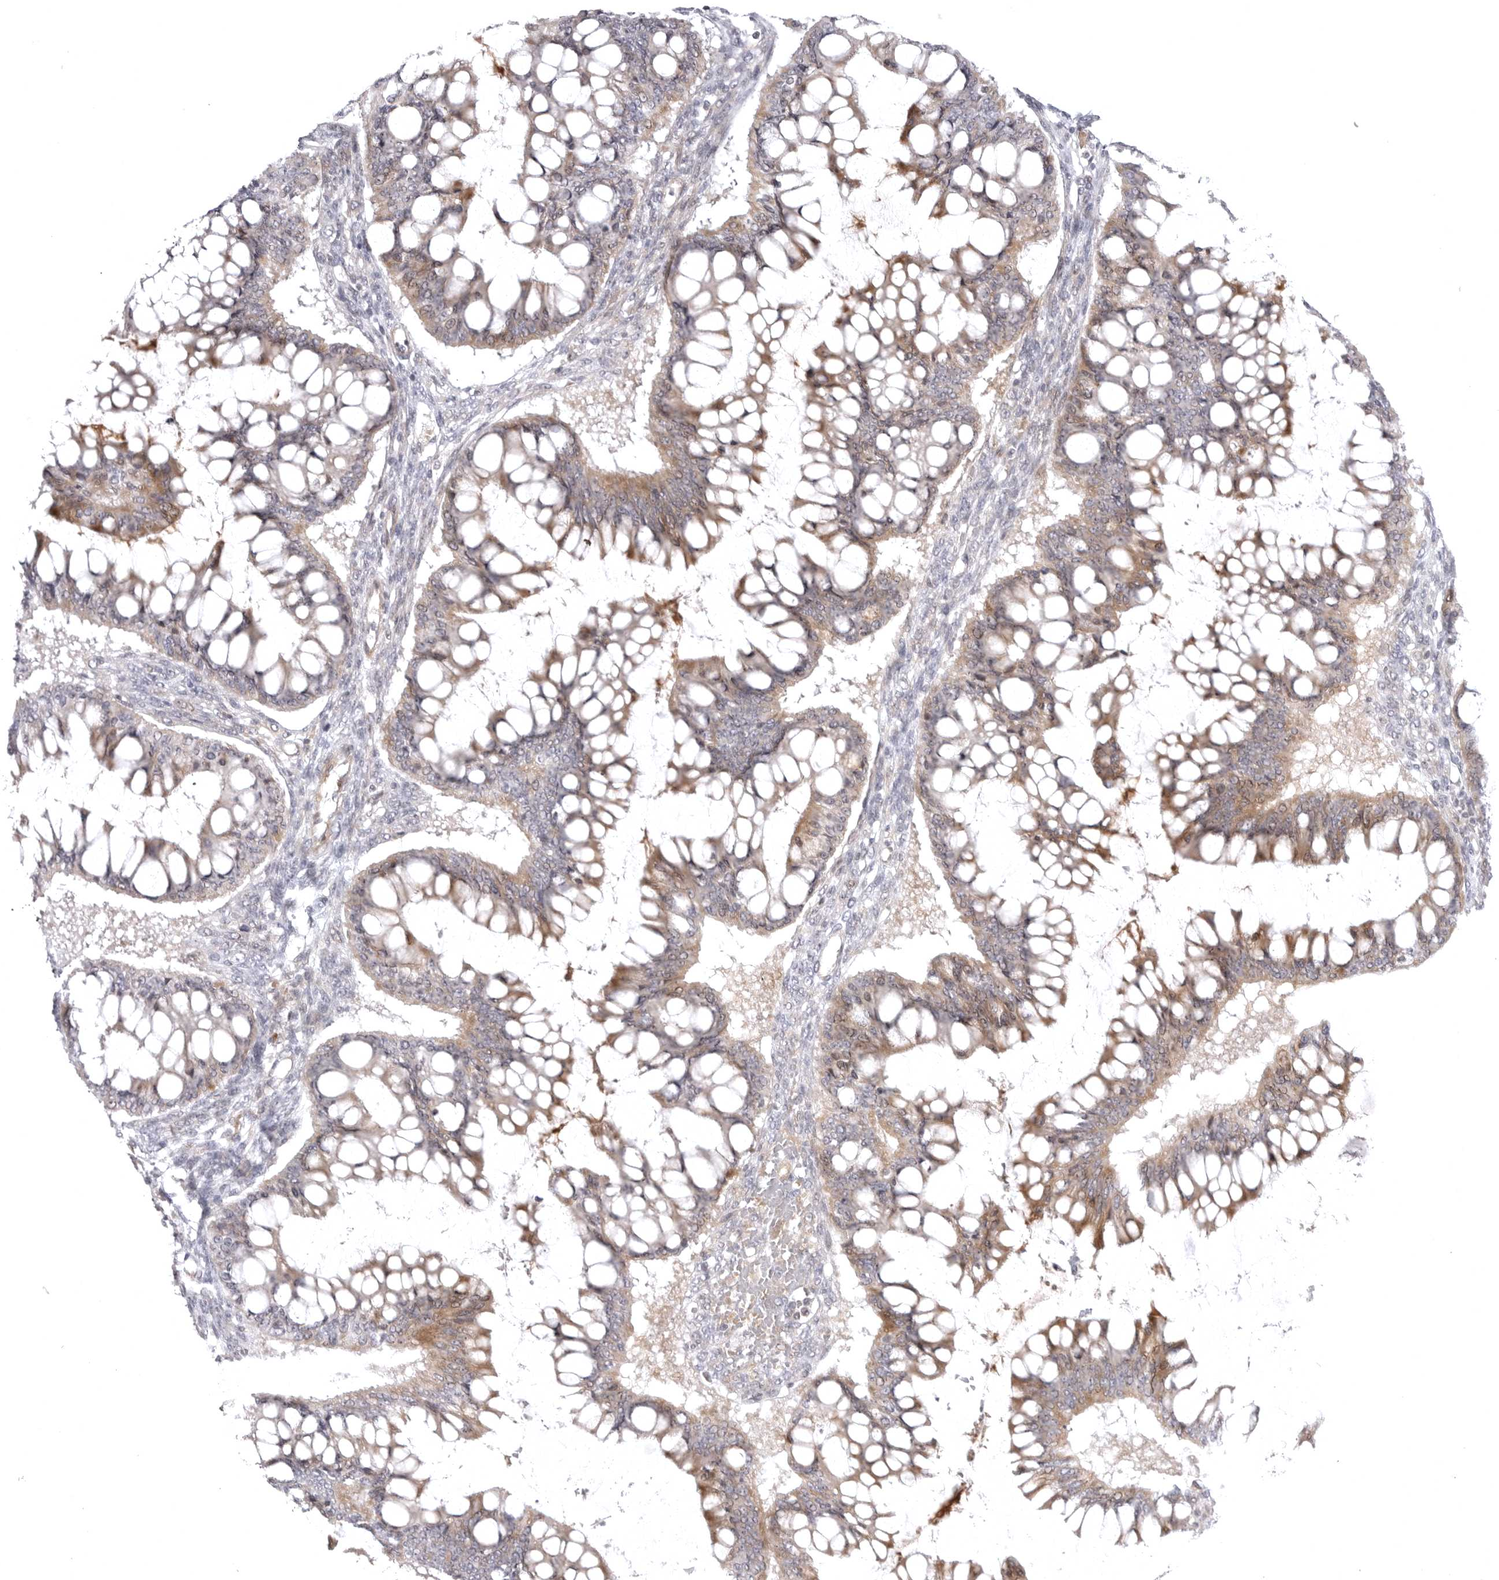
{"staining": {"intensity": "moderate", "quantity": ">75%", "location": "cytoplasmic/membranous,nuclear"}, "tissue": "ovarian cancer", "cell_type": "Tumor cells", "image_type": "cancer", "snomed": [{"axis": "morphology", "description": "Cystadenocarcinoma, mucinous, NOS"}, {"axis": "topography", "description": "Ovary"}], "caption": "Immunohistochemistry (IHC) histopathology image of ovarian cancer stained for a protein (brown), which demonstrates medium levels of moderate cytoplasmic/membranous and nuclear staining in approximately >75% of tumor cells.", "gene": "CD300LD", "patient": {"sex": "female", "age": 73}}